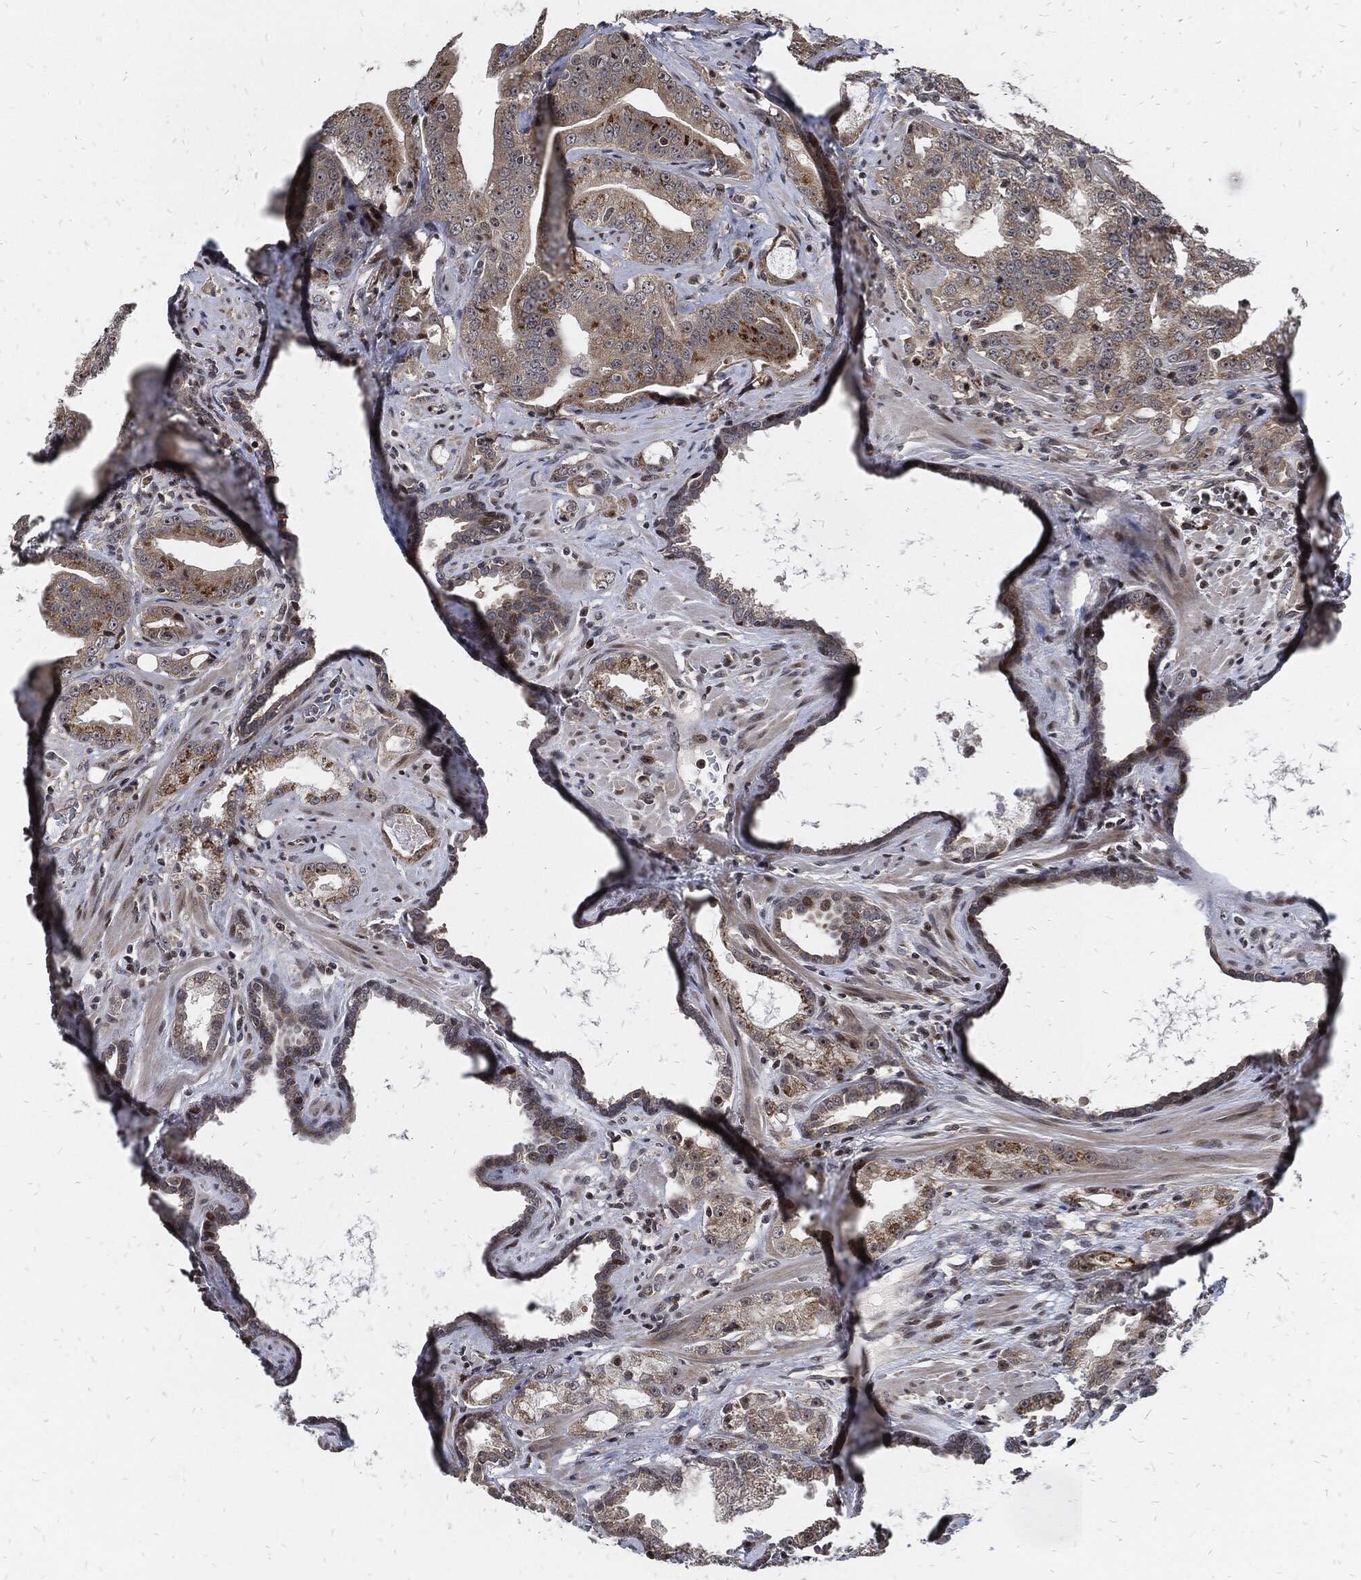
{"staining": {"intensity": "moderate", "quantity": "25%-75%", "location": "cytoplasmic/membranous"}, "tissue": "prostate cancer", "cell_type": "Tumor cells", "image_type": "cancer", "snomed": [{"axis": "morphology", "description": "Adenocarcinoma, Low grade"}, {"axis": "topography", "description": "Prostate"}], "caption": "High-power microscopy captured an IHC histopathology image of prostate cancer, revealing moderate cytoplasmic/membranous positivity in approximately 25%-75% of tumor cells.", "gene": "ZNF775", "patient": {"sex": "male", "age": 62}}